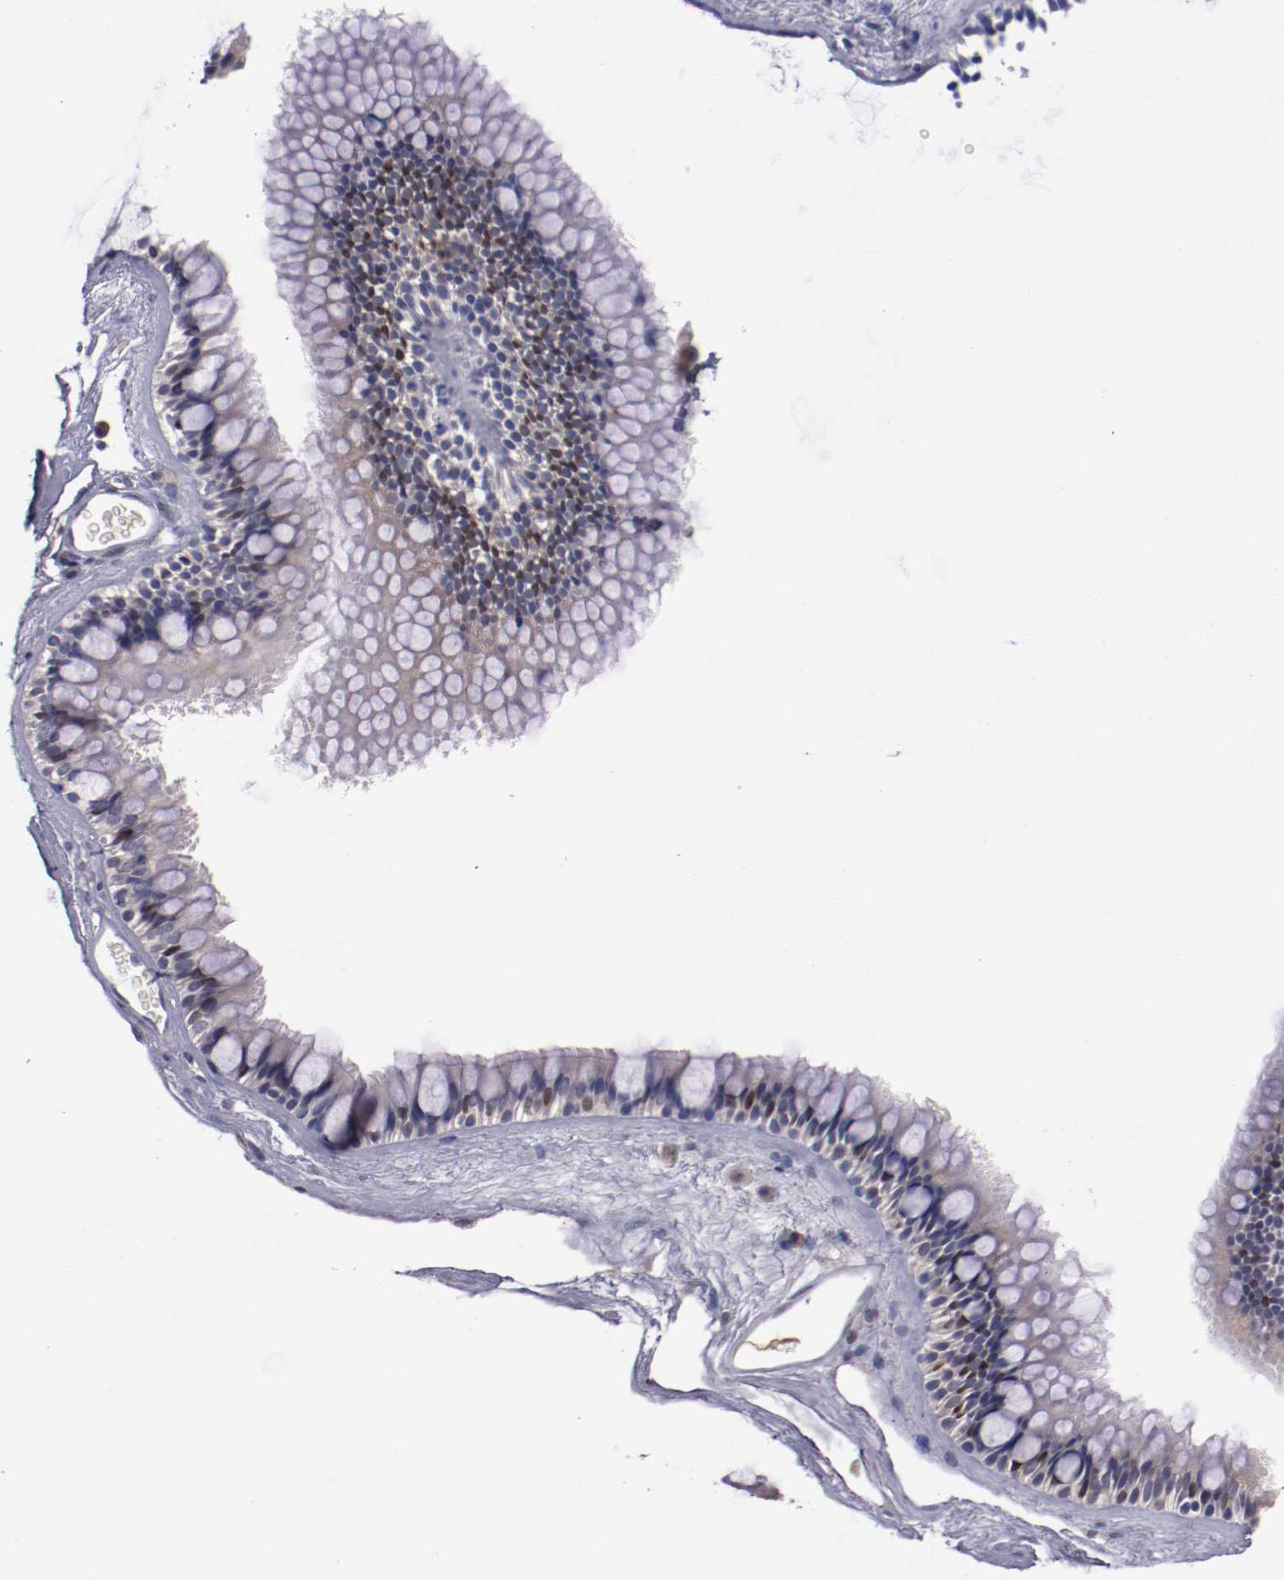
{"staining": {"intensity": "weak", "quantity": "25%-75%", "location": "cytoplasmic/membranous,nuclear"}, "tissue": "nasopharynx", "cell_type": "Respiratory epithelial cells", "image_type": "normal", "snomed": [{"axis": "morphology", "description": "Normal tissue, NOS"}, {"axis": "morphology", "description": "Inflammation, NOS"}, {"axis": "topography", "description": "Nasopharynx"}], "caption": "Protein staining exhibits weak cytoplasmic/membranous,nuclear expression in about 25%-75% of respiratory epithelial cells in unremarkable nasopharynx.", "gene": "FAM81A", "patient": {"sex": "male", "age": 48}}